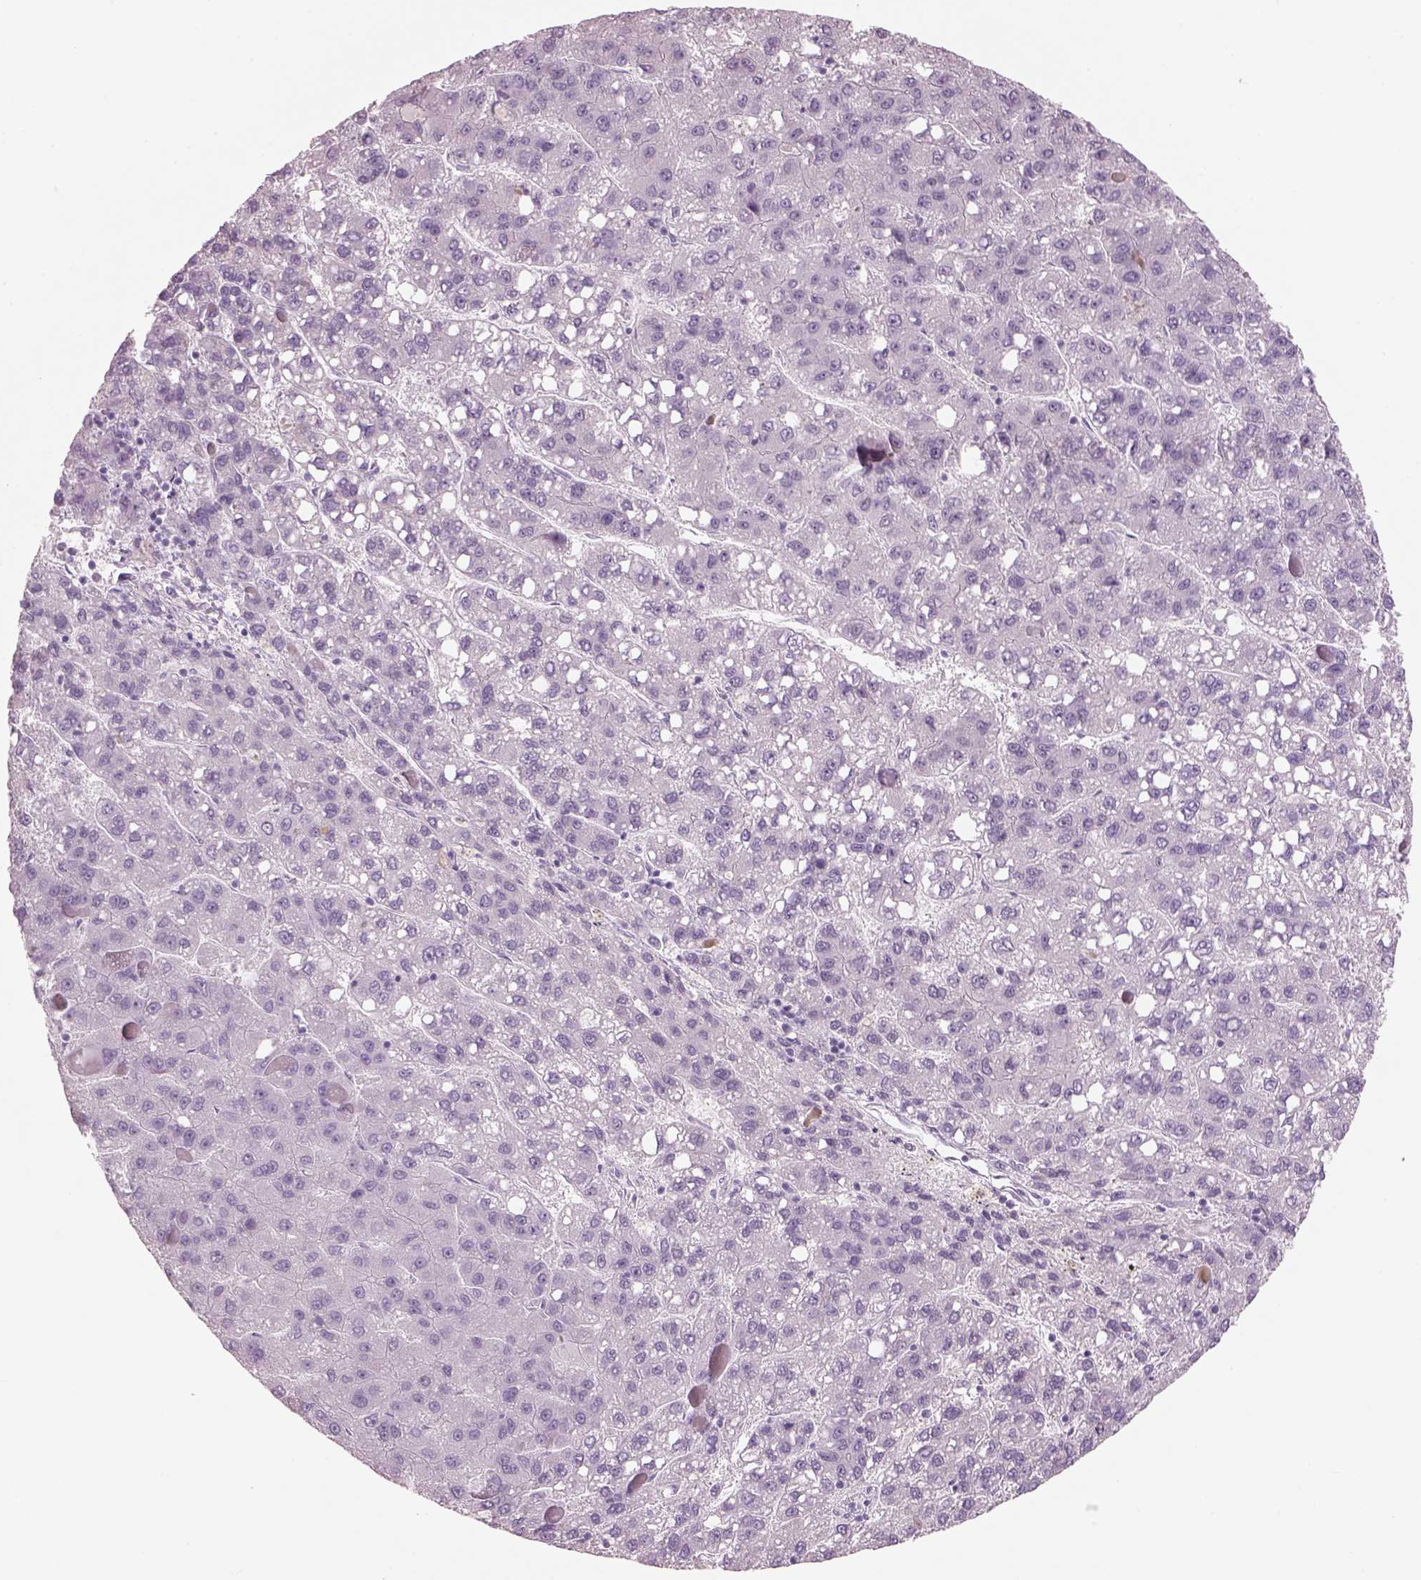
{"staining": {"intensity": "negative", "quantity": "none", "location": "none"}, "tissue": "liver cancer", "cell_type": "Tumor cells", "image_type": "cancer", "snomed": [{"axis": "morphology", "description": "Carcinoma, Hepatocellular, NOS"}, {"axis": "topography", "description": "Liver"}], "caption": "Immunohistochemistry of human liver cancer (hepatocellular carcinoma) reveals no staining in tumor cells.", "gene": "SLC6A2", "patient": {"sex": "female", "age": 82}}